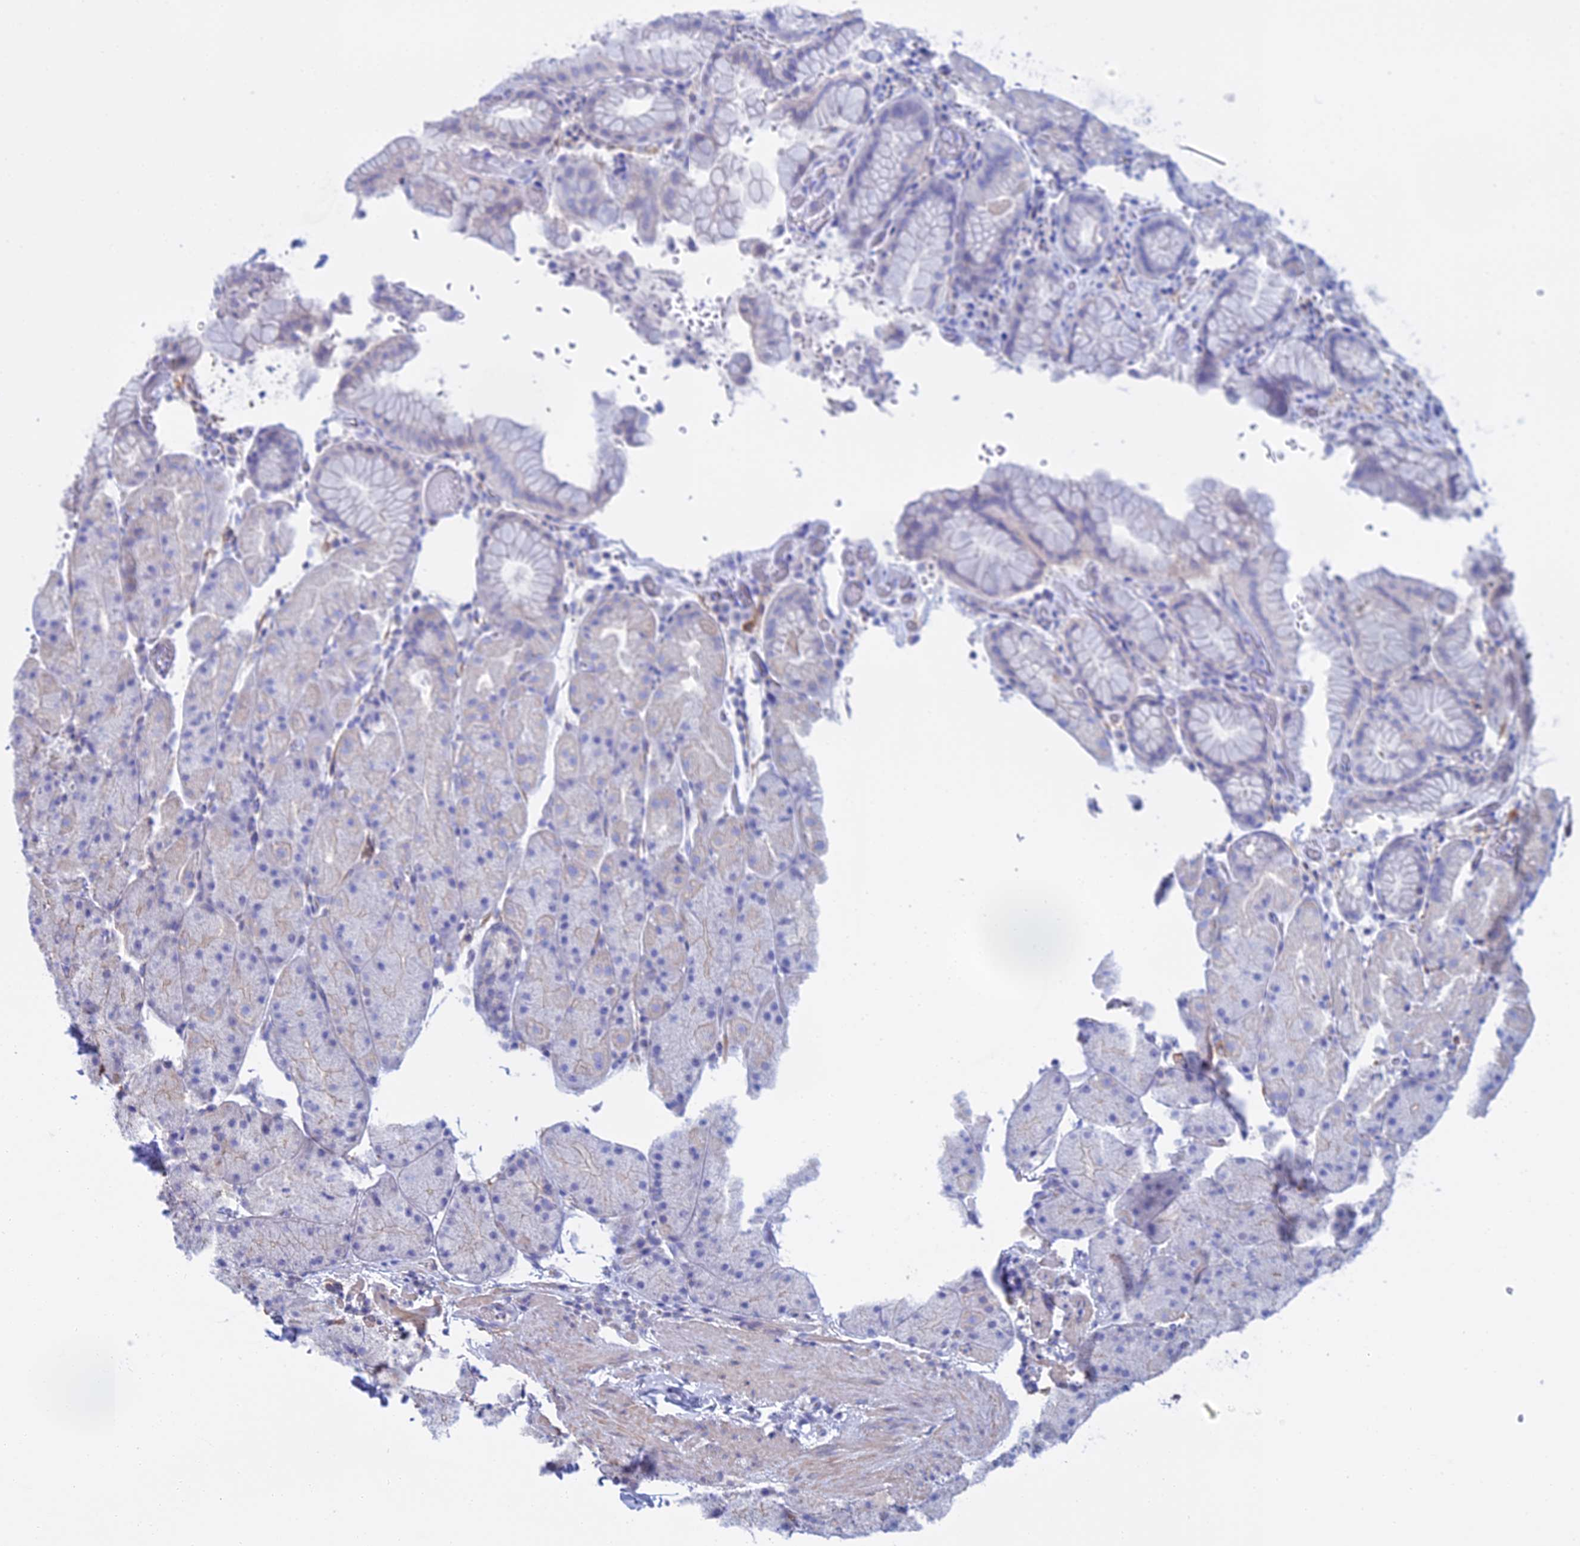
{"staining": {"intensity": "weak", "quantity": "25%-75%", "location": "cytoplasmic/membranous"}, "tissue": "stomach", "cell_type": "Glandular cells", "image_type": "normal", "snomed": [{"axis": "morphology", "description": "Normal tissue, NOS"}, {"axis": "topography", "description": "Stomach, upper"}, {"axis": "topography", "description": "Stomach, lower"}], "caption": "Normal stomach demonstrates weak cytoplasmic/membranous staining in approximately 25%-75% of glandular cells (DAB = brown stain, brightfield microscopy at high magnification)..", "gene": "LYPD5", "patient": {"sex": "male", "age": 67}}